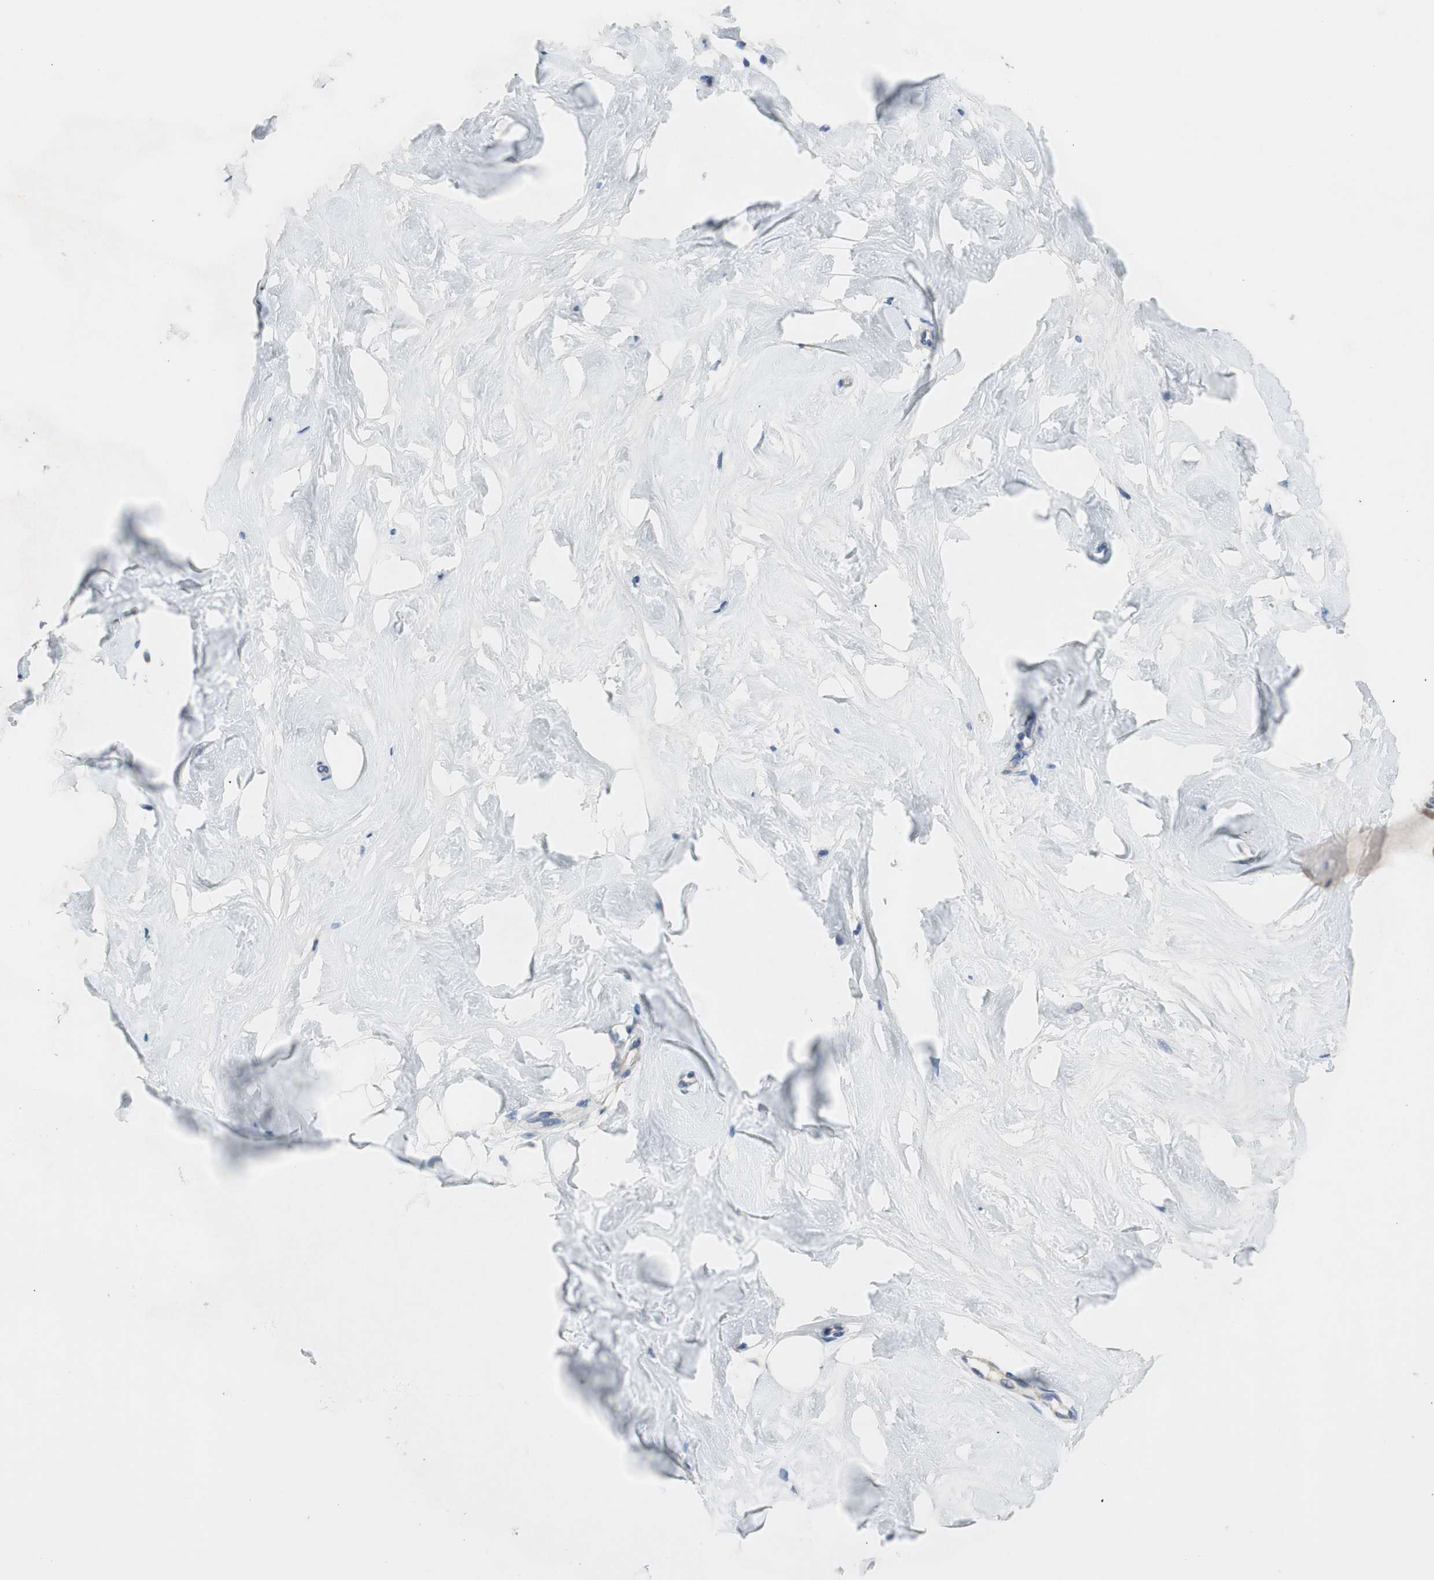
{"staining": {"intensity": "negative", "quantity": "none", "location": "none"}, "tissue": "breast", "cell_type": "Adipocytes", "image_type": "normal", "snomed": [{"axis": "morphology", "description": "Normal tissue, NOS"}, {"axis": "topography", "description": "Breast"}], "caption": "Immunohistochemical staining of normal human breast reveals no significant positivity in adipocytes.", "gene": "TACR3", "patient": {"sex": "female", "age": 23}}